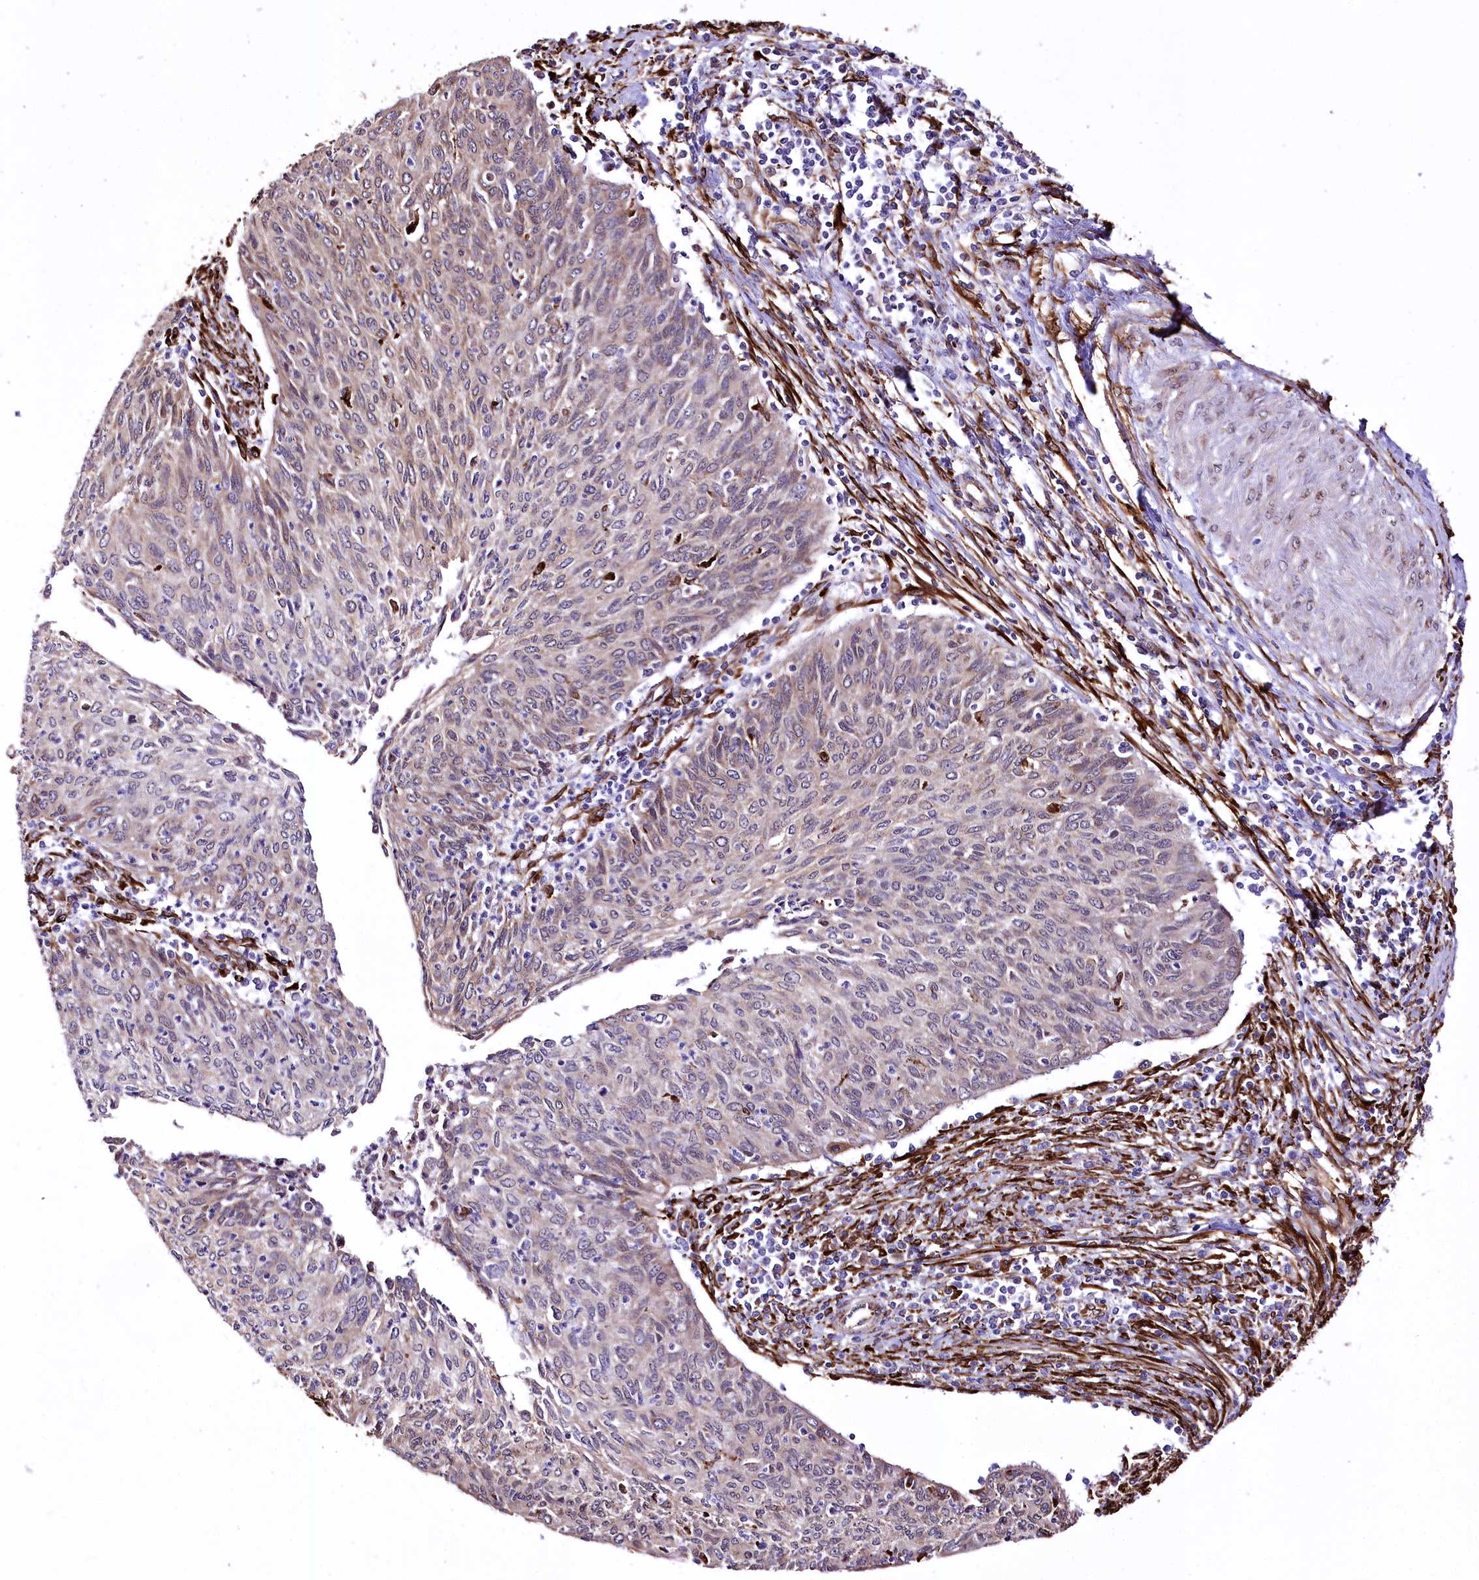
{"staining": {"intensity": "weak", "quantity": "25%-75%", "location": "cytoplasmic/membranous"}, "tissue": "cervical cancer", "cell_type": "Tumor cells", "image_type": "cancer", "snomed": [{"axis": "morphology", "description": "Squamous cell carcinoma, NOS"}, {"axis": "topography", "description": "Cervix"}], "caption": "DAB immunohistochemical staining of cervical cancer shows weak cytoplasmic/membranous protein expression in approximately 25%-75% of tumor cells. (DAB IHC, brown staining for protein, blue staining for nuclei).", "gene": "WWC1", "patient": {"sex": "female", "age": 38}}